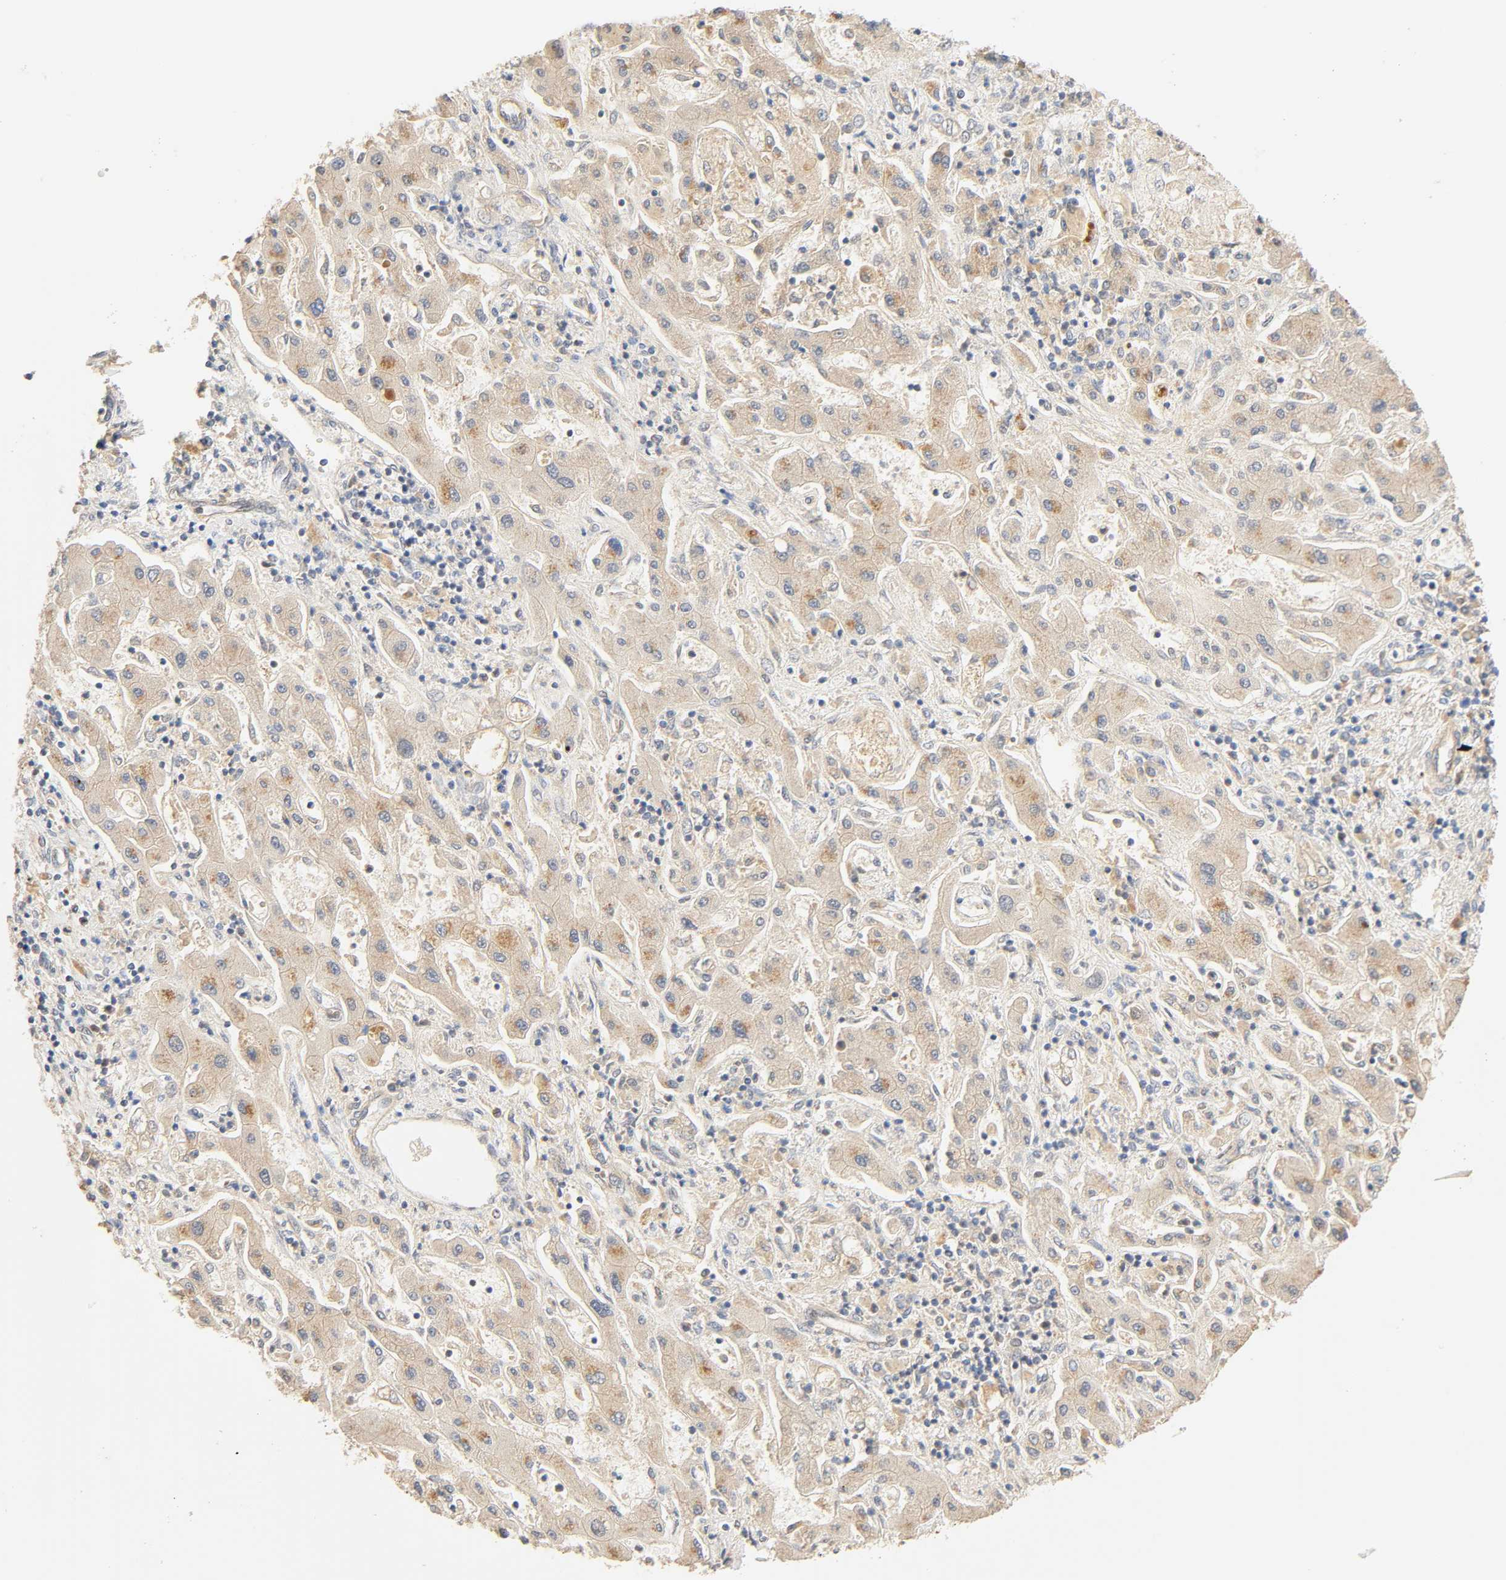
{"staining": {"intensity": "weak", "quantity": ">75%", "location": "cytoplasmic/membranous"}, "tissue": "liver cancer", "cell_type": "Tumor cells", "image_type": "cancer", "snomed": [{"axis": "morphology", "description": "Cholangiocarcinoma"}, {"axis": "topography", "description": "Liver"}], "caption": "Liver cancer (cholangiocarcinoma) stained with a protein marker reveals weak staining in tumor cells.", "gene": "CACNA1G", "patient": {"sex": "male", "age": 50}}